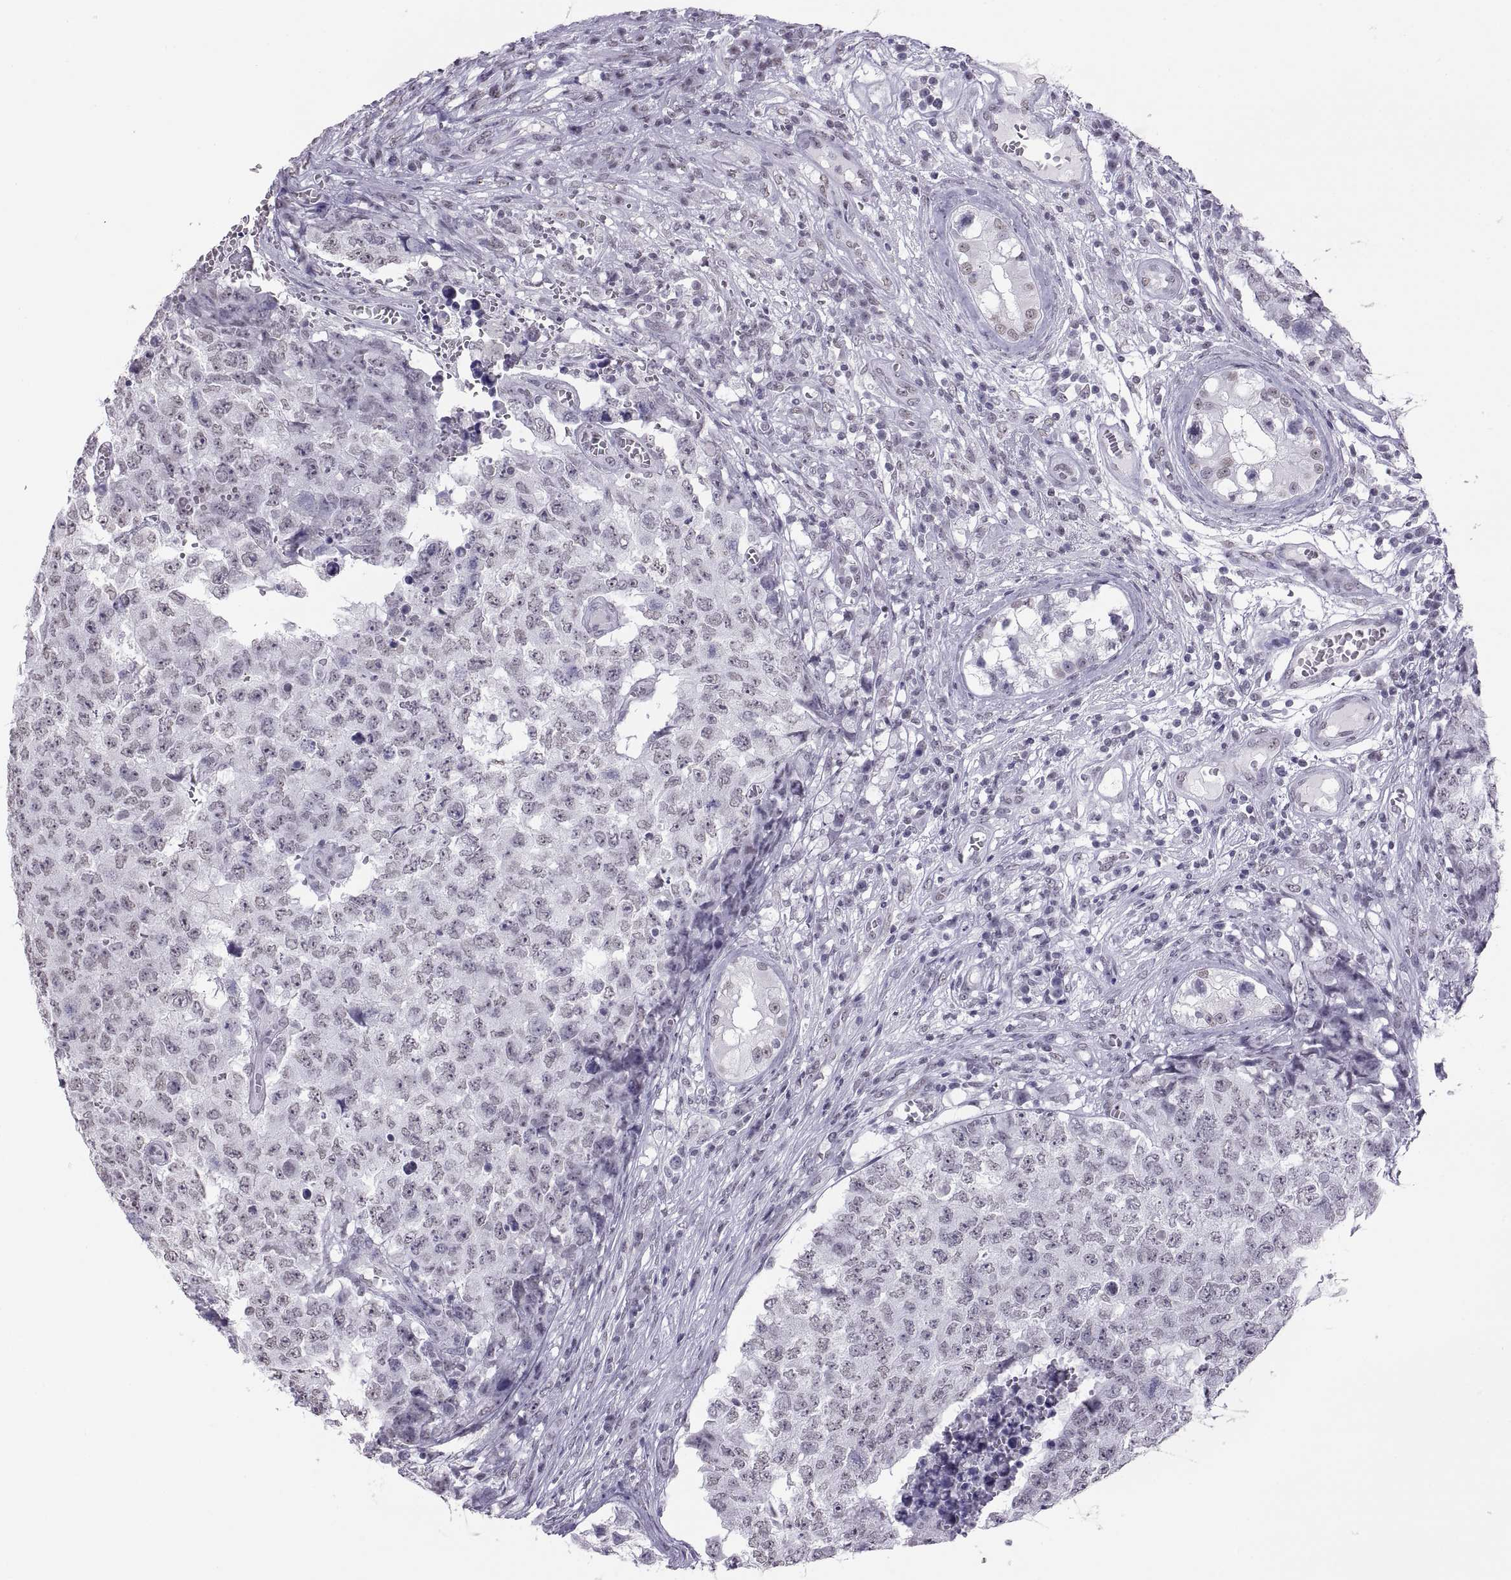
{"staining": {"intensity": "negative", "quantity": "none", "location": "none"}, "tissue": "testis cancer", "cell_type": "Tumor cells", "image_type": "cancer", "snomed": [{"axis": "morphology", "description": "Carcinoma, Embryonal, NOS"}, {"axis": "topography", "description": "Testis"}], "caption": "The histopathology image demonstrates no significant expression in tumor cells of testis cancer.", "gene": "CARTPT", "patient": {"sex": "male", "age": 23}}